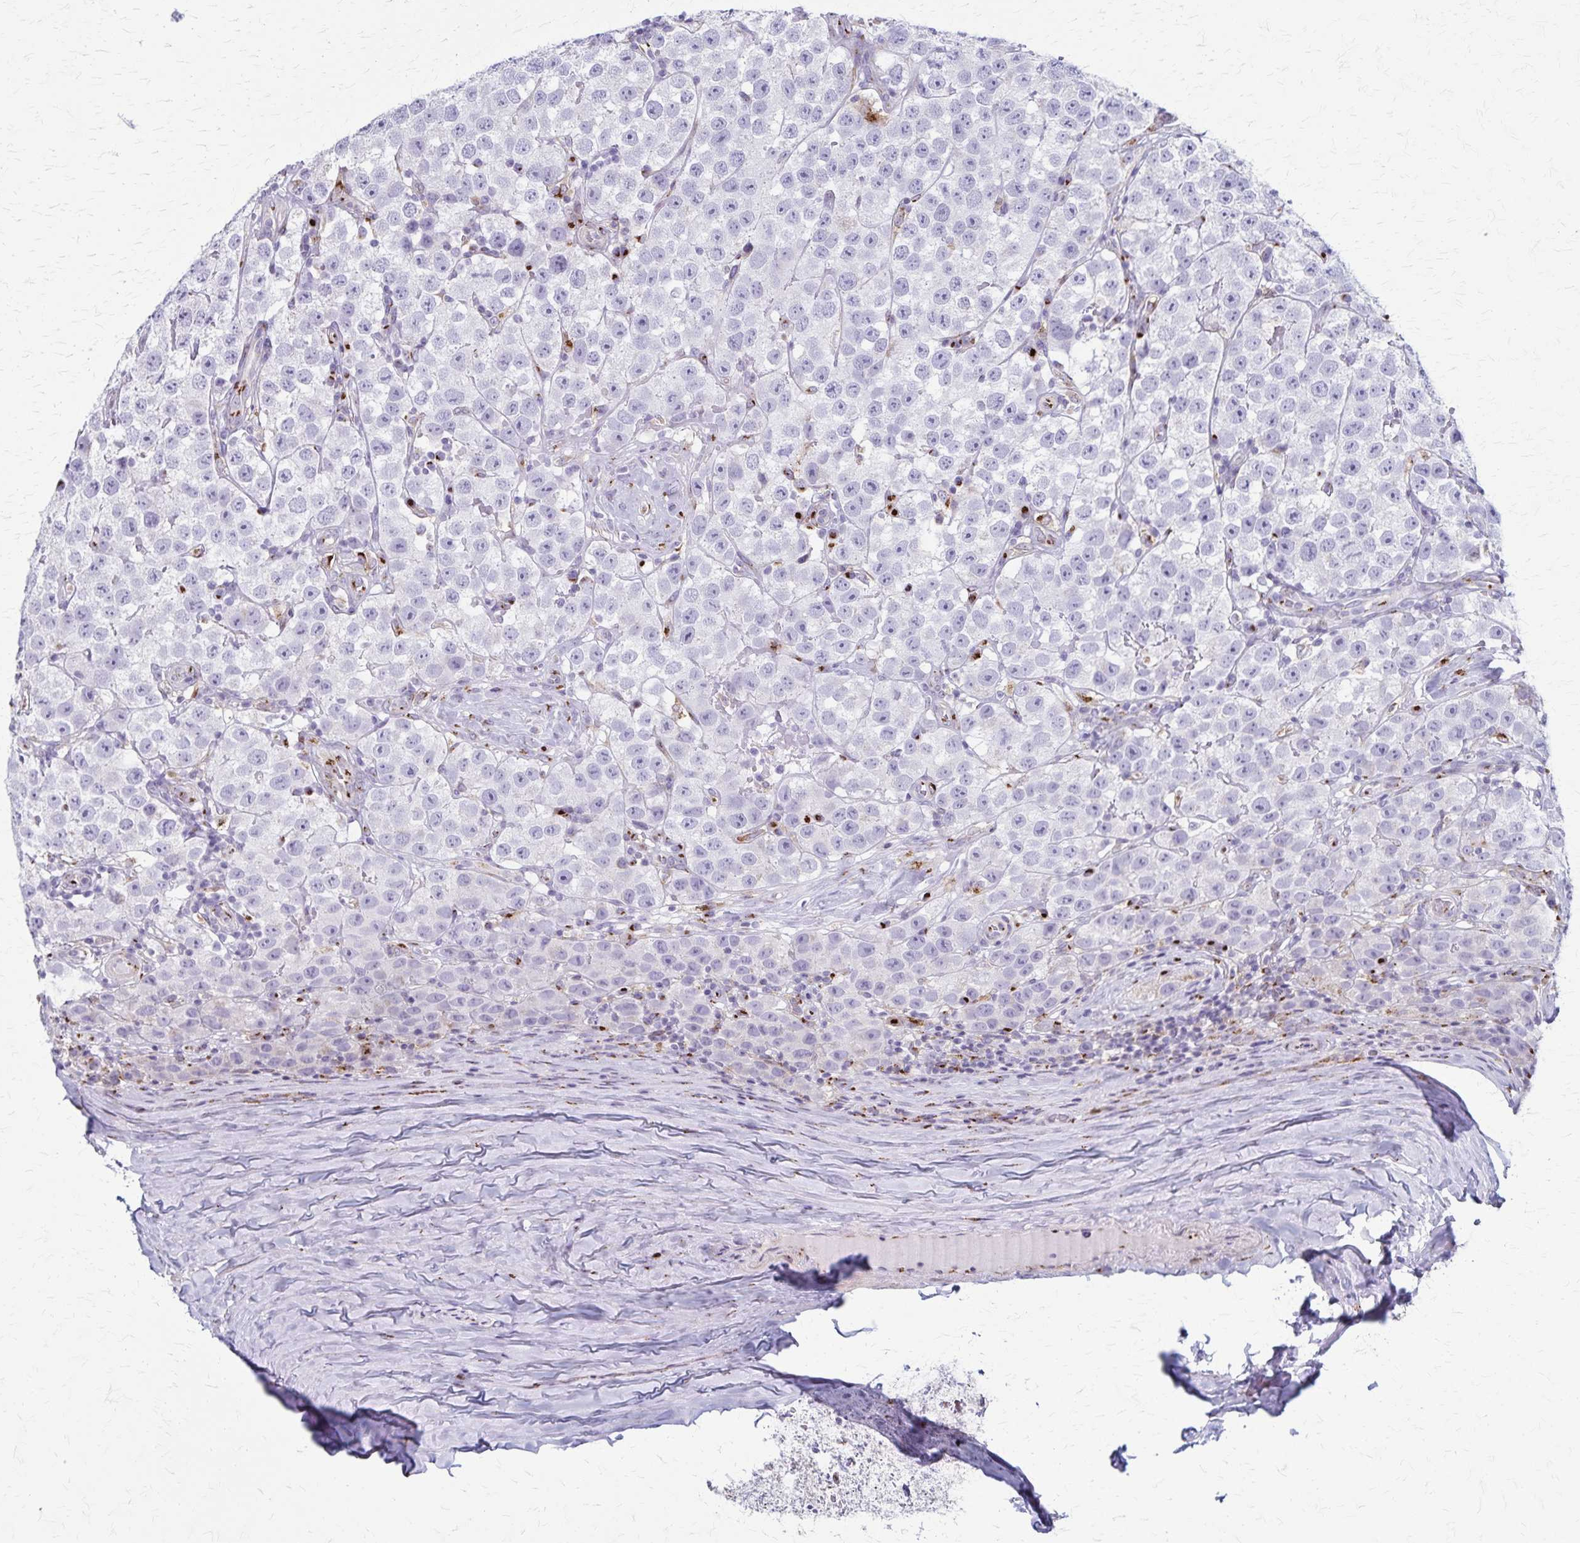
{"staining": {"intensity": "negative", "quantity": "none", "location": "none"}, "tissue": "testis cancer", "cell_type": "Tumor cells", "image_type": "cancer", "snomed": [{"axis": "morphology", "description": "Seminoma, NOS"}, {"axis": "topography", "description": "Testis"}], "caption": "Testis seminoma stained for a protein using immunohistochemistry (IHC) shows no positivity tumor cells.", "gene": "MCFD2", "patient": {"sex": "male", "age": 34}}